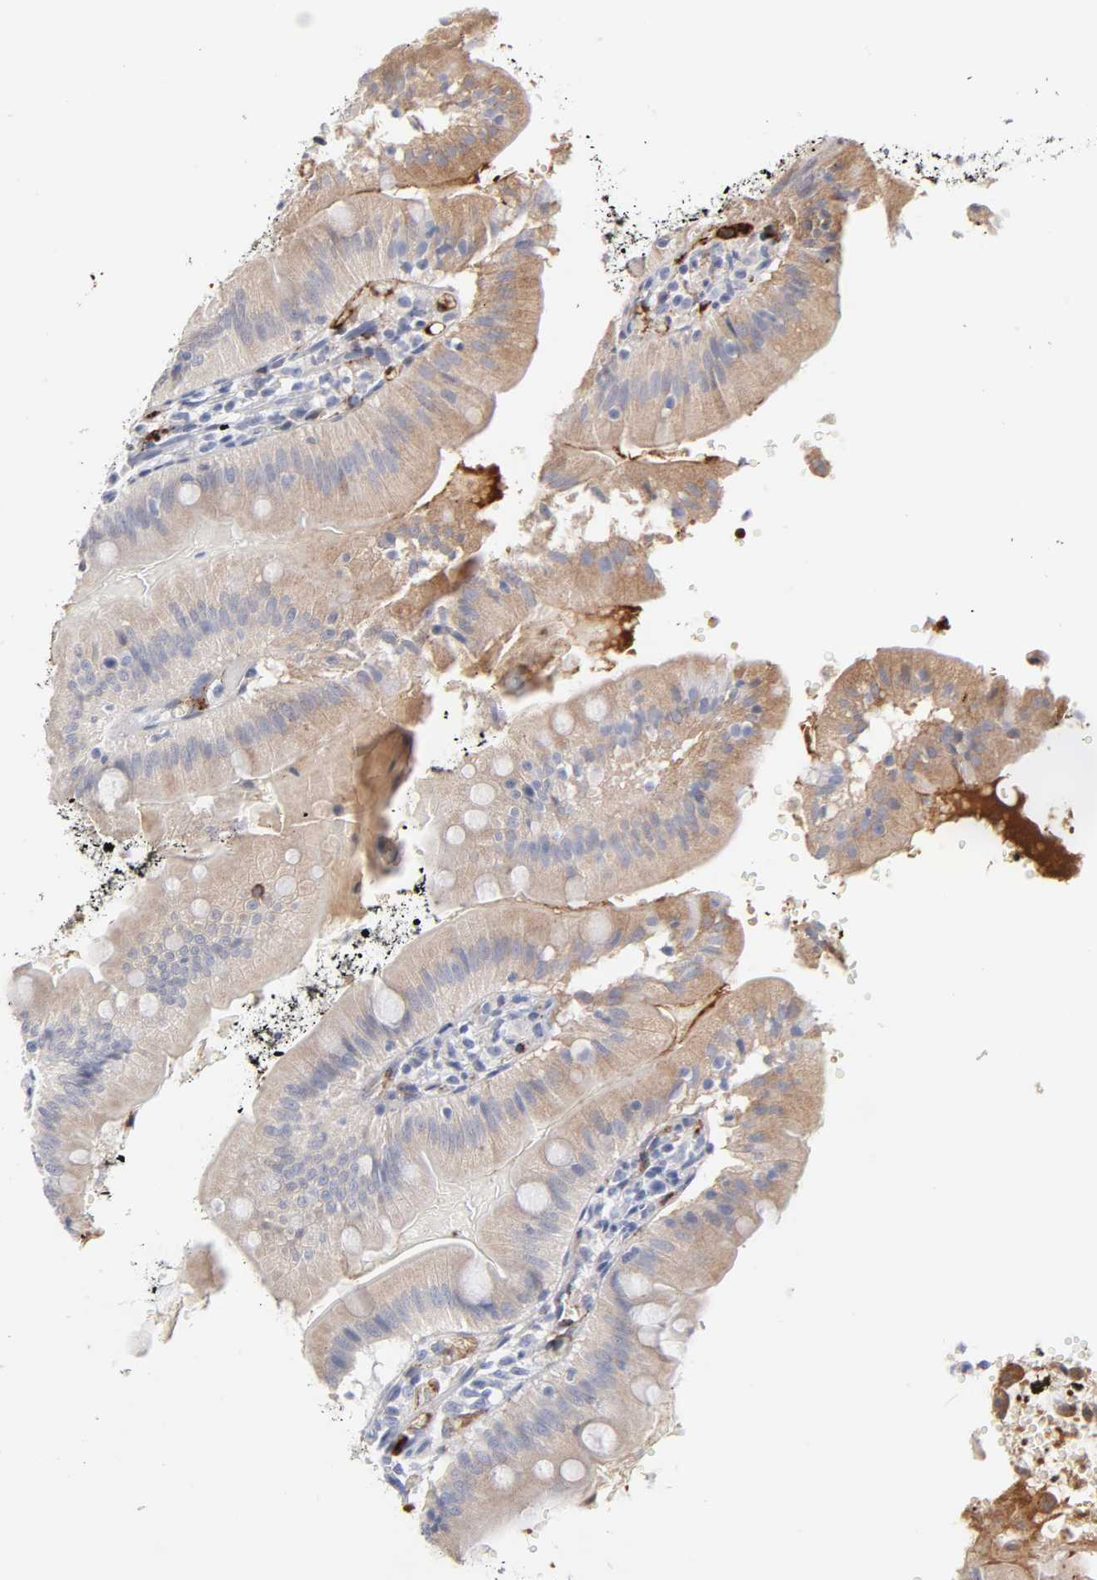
{"staining": {"intensity": "negative", "quantity": "none", "location": "none"}, "tissue": "small intestine", "cell_type": "Glandular cells", "image_type": "normal", "snomed": [{"axis": "morphology", "description": "Normal tissue, NOS"}, {"axis": "topography", "description": "Small intestine"}], "caption": "Human small intestine stained for a protein using IHC displays no expression in glandular cells.", "gene": "PLAT", "patient": {"sex": "male", "age": 71}}